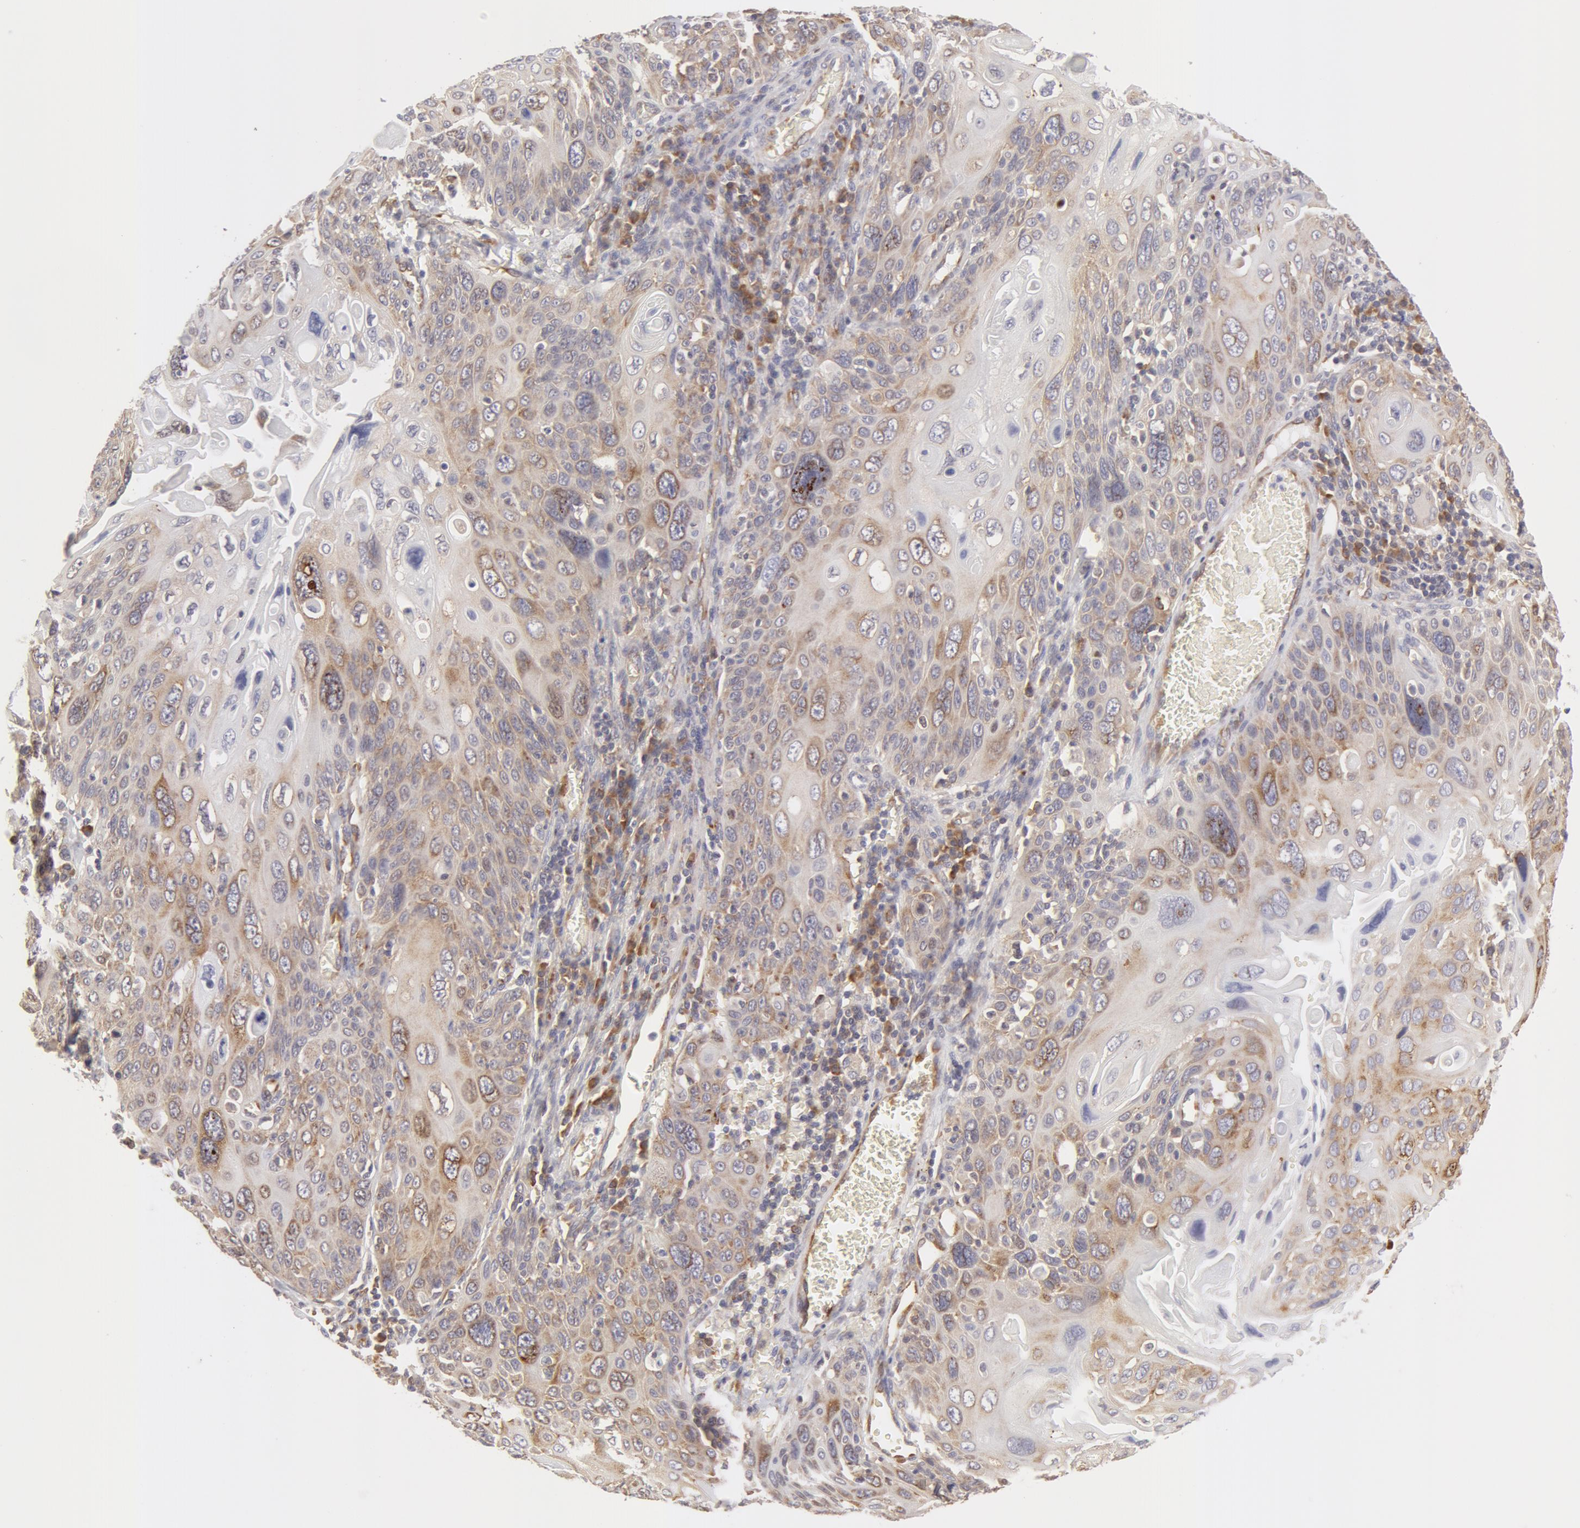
{"staining": {"intensity": "weak", "quantity": "<25%", "location": "cytoplasmic/membranous"}, "tissue": "cervical cancer", "cell_type": "Tumor cells", "image_type": "cancer", "snomed": [{"axis": "morphology", "description": "Squamous cell carcinoma, NOS"}, {"axis": "topography", "description": "Cervix"}], "caption": "There is no significant expression in tumor cells of cervical squamous cell carcinoma.", "gene": "DDX3Y", "patient": {"sex": "female", "age": 54}}